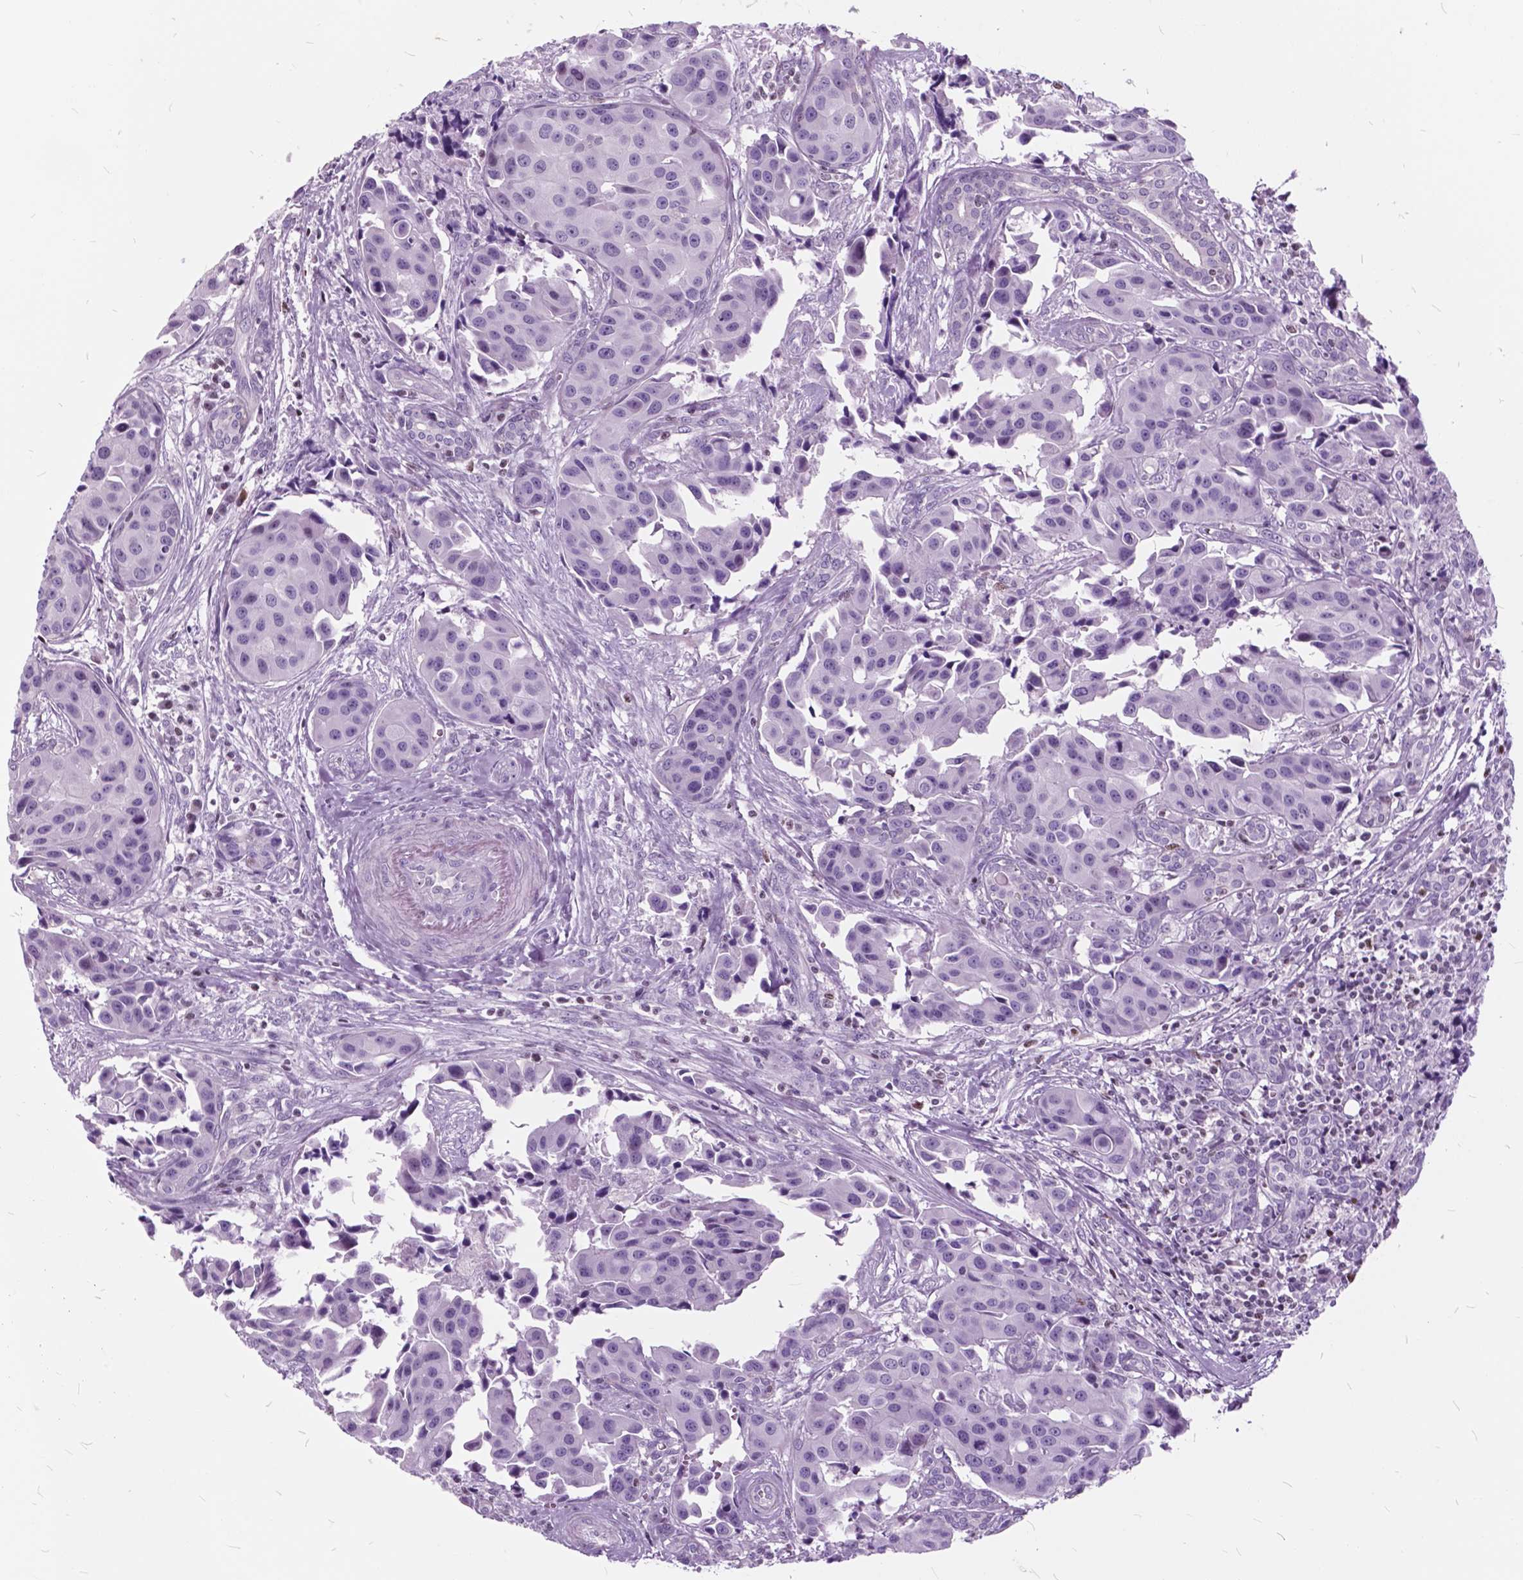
{"staining": {"intensity": "negative", "quantity": "none", "location": "none"}, "tissue": "head and neck cancer", "cell_type": "Tumor cells", "image_type": "cancer", "snomed": [{"axis": "morphology", "description": "Adenocarcinoma, NOS"}, {"axis": "topography", "description": "Head-Neck"}], "caption": "Protein analysis of head and neck cancer (adenocarcinoma) reveals no significant staining in tumor cells. (DAB immunohistochemistry (IHC), high magnification).", "gene": "SP140", "patient": {"sex": "male", "age": 76}}